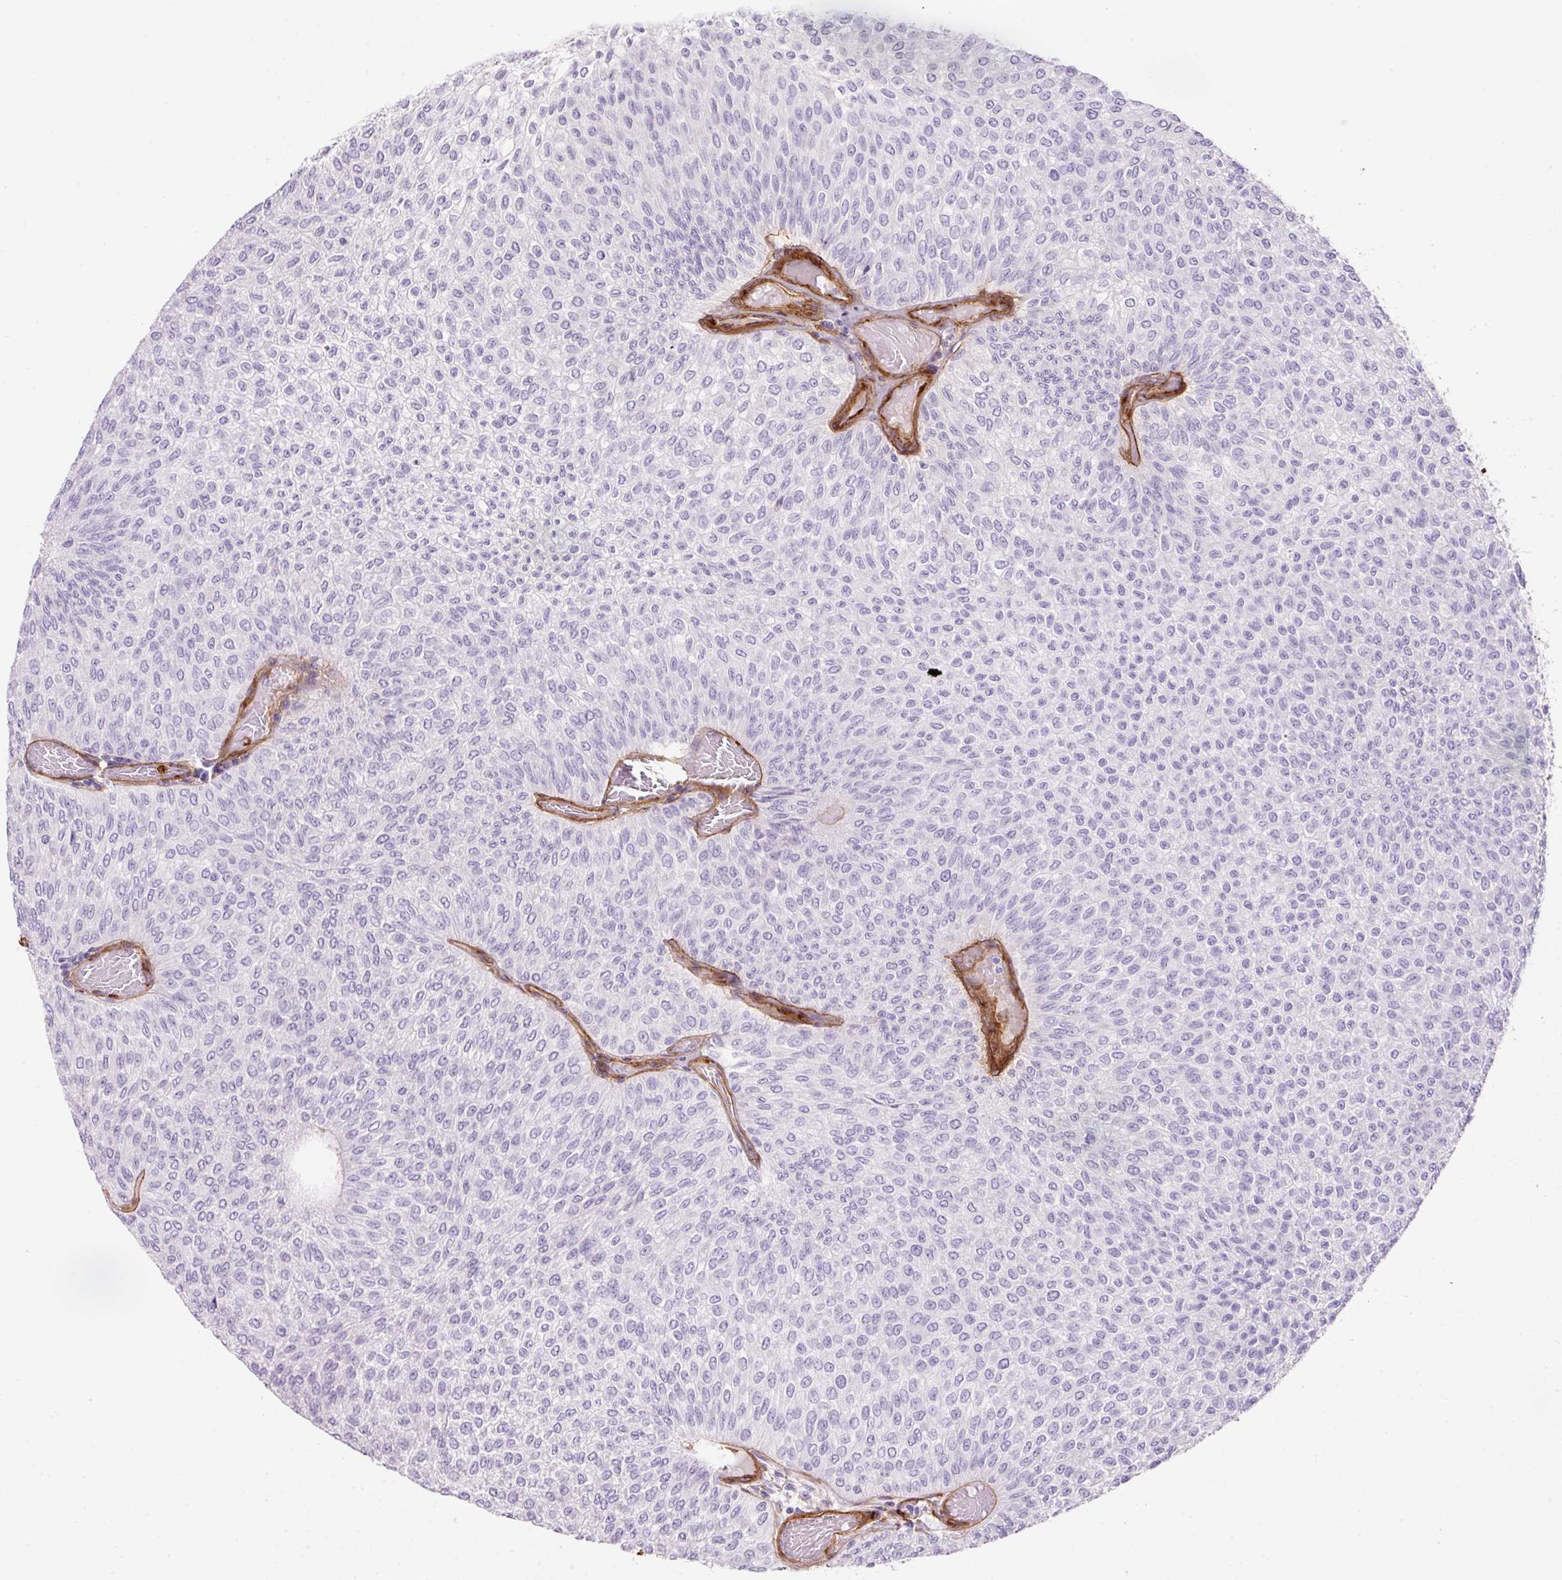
{"staining": {"intensity": "negative", "quantity": "none", "location": "none"}, "tissue": "urothelial cancer", "cell_type": "Tumor cells", "image_type": "cancer", "snomed": [{"axis": "morphology", "description": "Urothelial carcinoma, Low grade"}, {"axis": "topography", "description": "Urinary bladder"}], "caption": "Immunohistochemistry (IHC) histopathology image of urothelial carcinoma (low-grade) stained for a protein (brown), which displays no expression in tumor cells.", "gene": "LOXL4", "patient": {"sex": "male", "age": 78}}